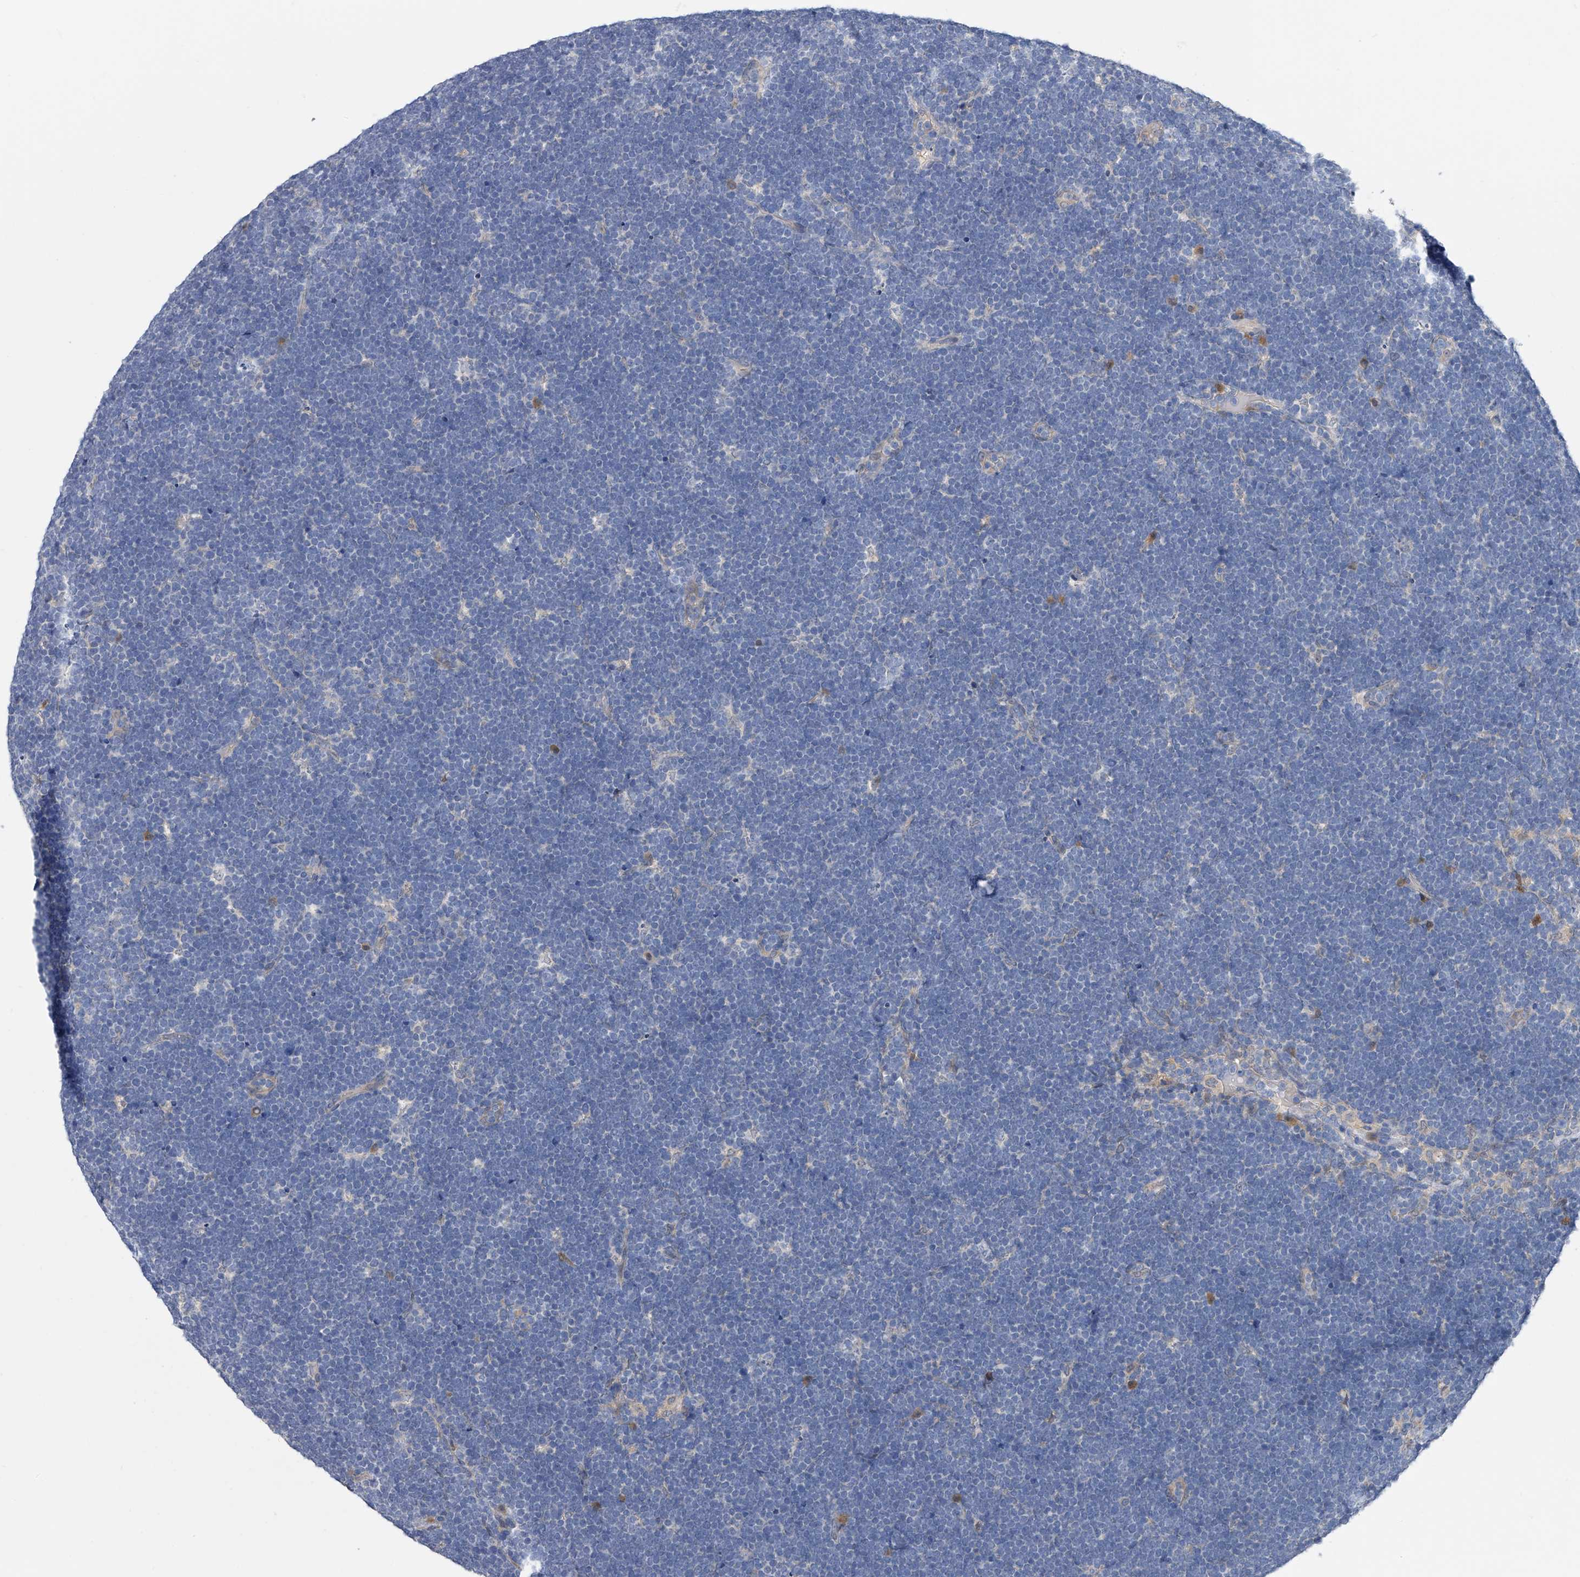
{"staining": {"intensity": "negative", "quantity": "none", "location": "none"}, "tissue": "lymphoma", "cell_type": "Tumor cells", "image_type": "cancer", "snomed": [{"axis": "morphology", "description": "Malignant lymphoma, non-Hodgkin's type, High grade"}, {"axis": "topography", "description": "Lymph node"}], "caption": "Tumor cells are negative for protein expression in human lymphoma.", "gene": "PGM3", "patient": {"sex": "male", "age": 13}}